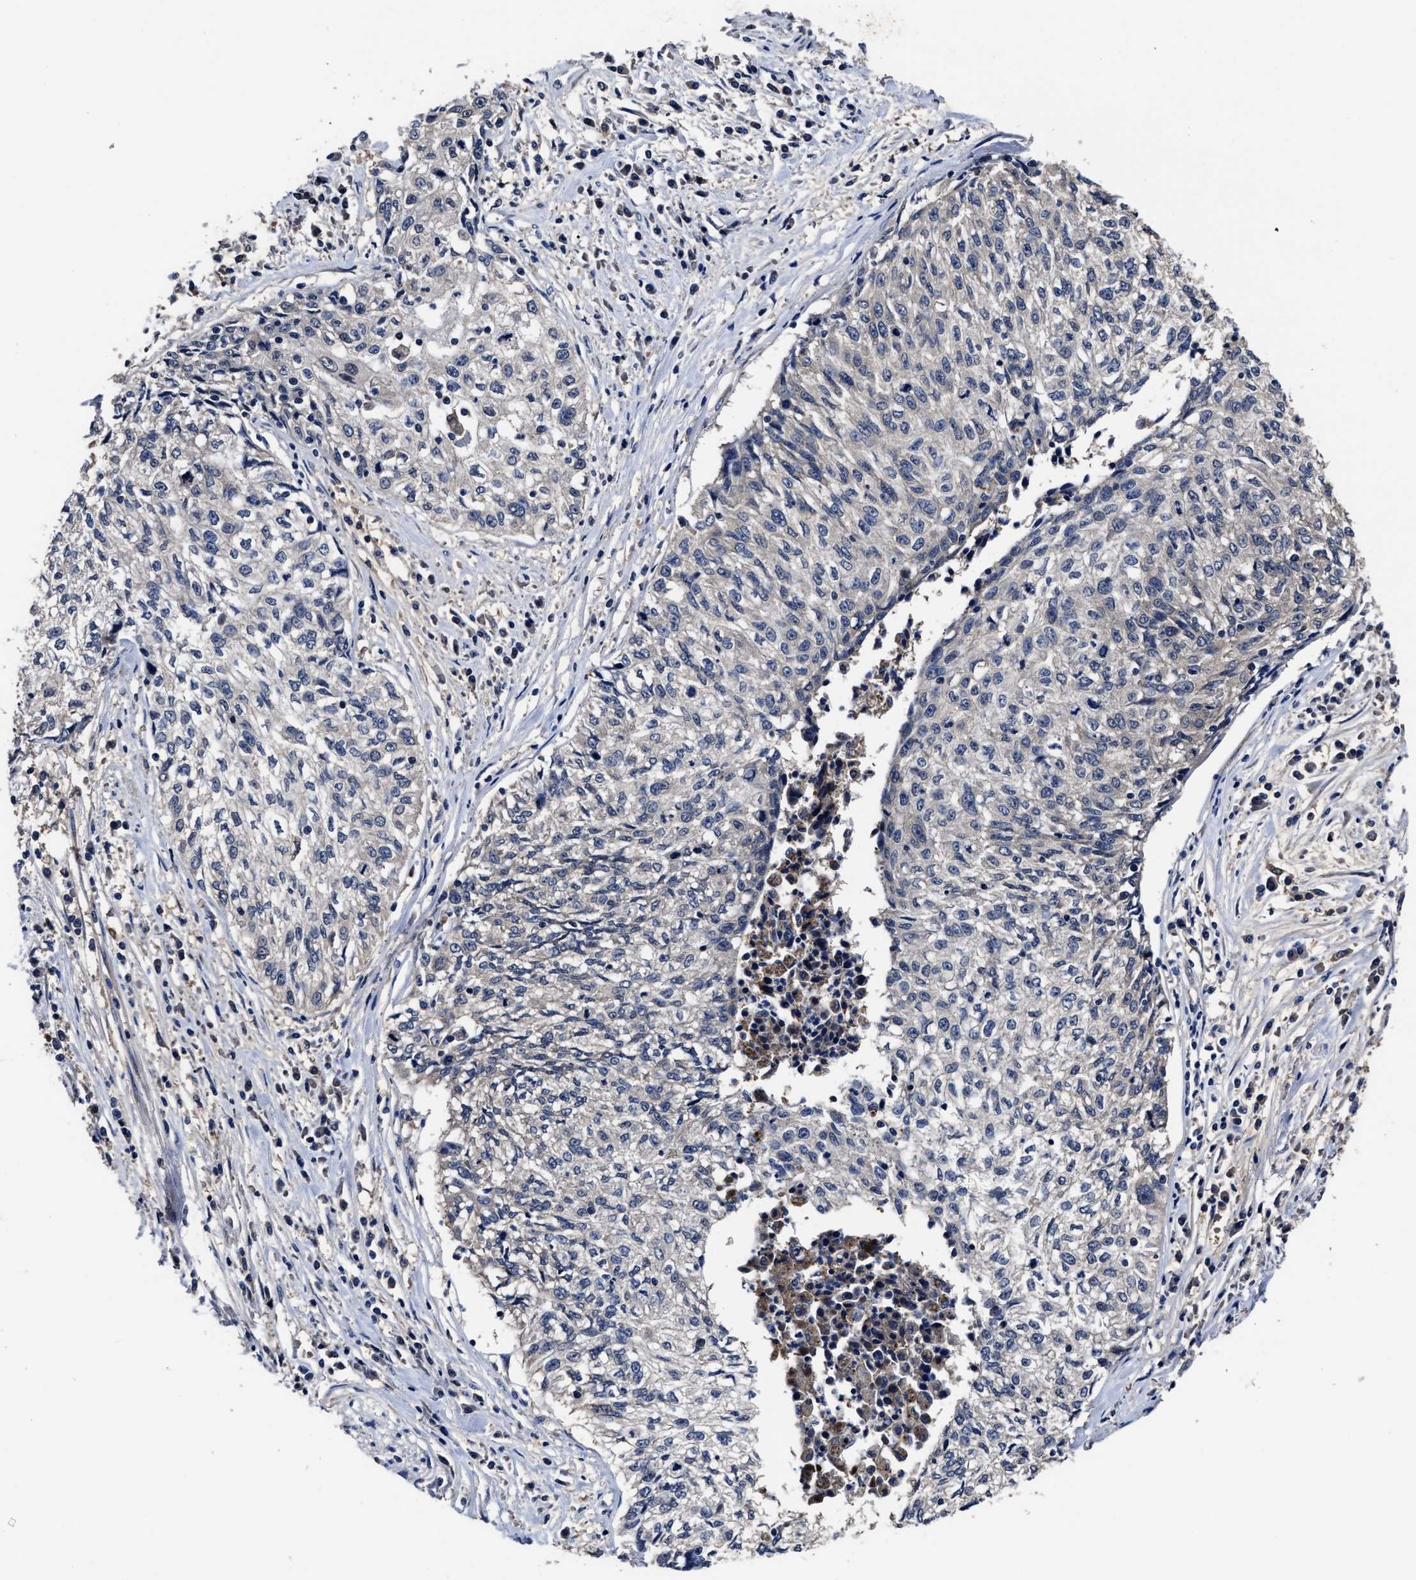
{"staining": {"intensity": "negative", "quantity": "none", "location": "none"}, "tissue": "cervical cancer", "cell_type": "Tumor cells", "image_type": "cancer", "snomed": [{"axis": "morphology", "description": "Squamous cell carcinoma, NOS"}, {"axis": "topography", "description": "Cervix"}], "caption": "Human cervical cancer stained for a protein using IHC exhibits no staining in tumor cells.", "gene": "SOCS5", "patient": {"sex": "female", "age": 57}}